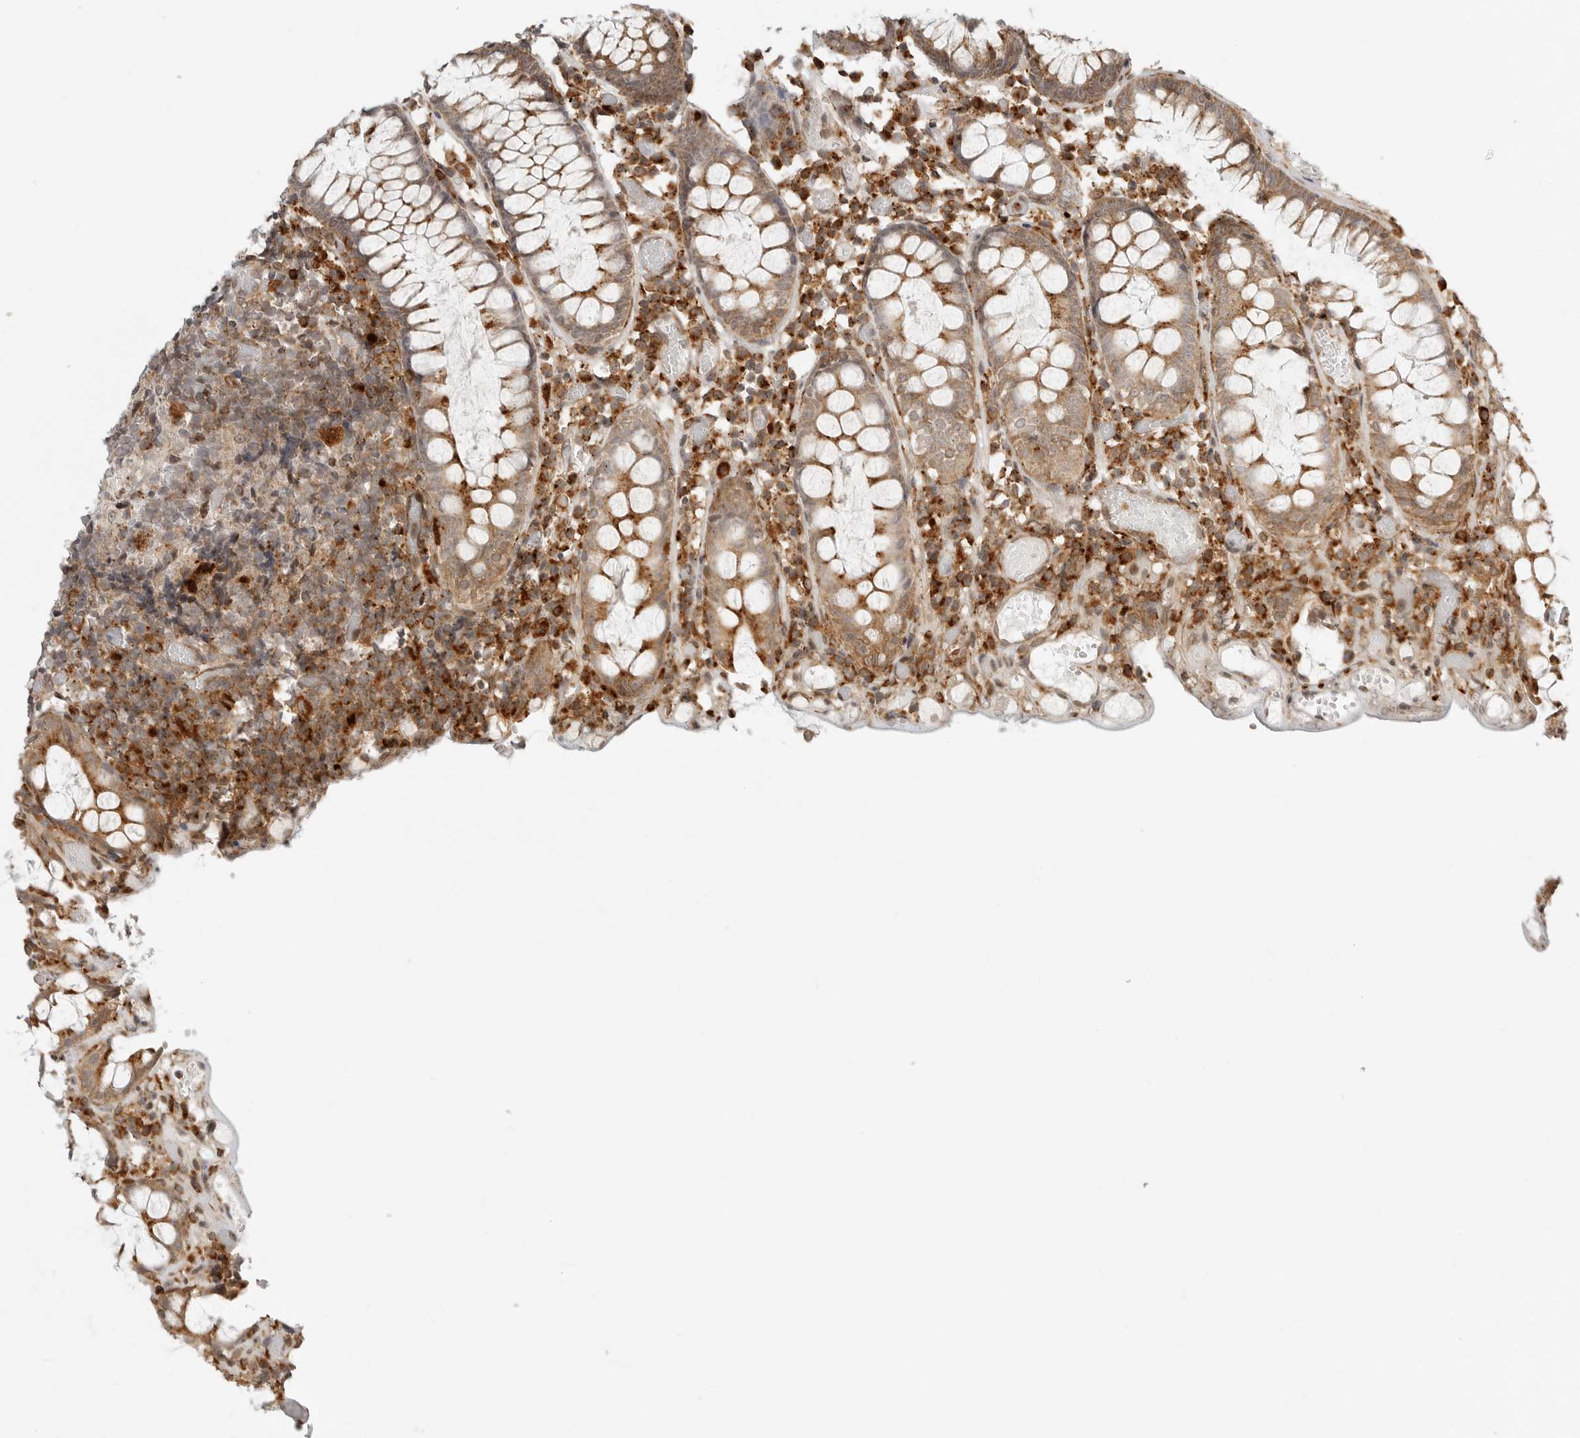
{"staining": {"intensity": "weak", "quantity": ">75%", "location": "cytoplasmic/membranous"}, "tissue": "colon", "cell_type": "Endothelial cells", "image_type": "normal", "snomed": [{"axis": "morphology", "description": "Normal tissue, NOS"}, {"axis": "topography", "description": "Colon"}], "caption": "This micrograph displays benign colon stained with immunohistochemistry to label a protein in brown. The cytoplasmic/membranous of endothelial cells show weak positivity for the protein. Nuclei are counter-stained blue.", "gene": "IDUA", "patient": {"sex": "male", "age": 14}}